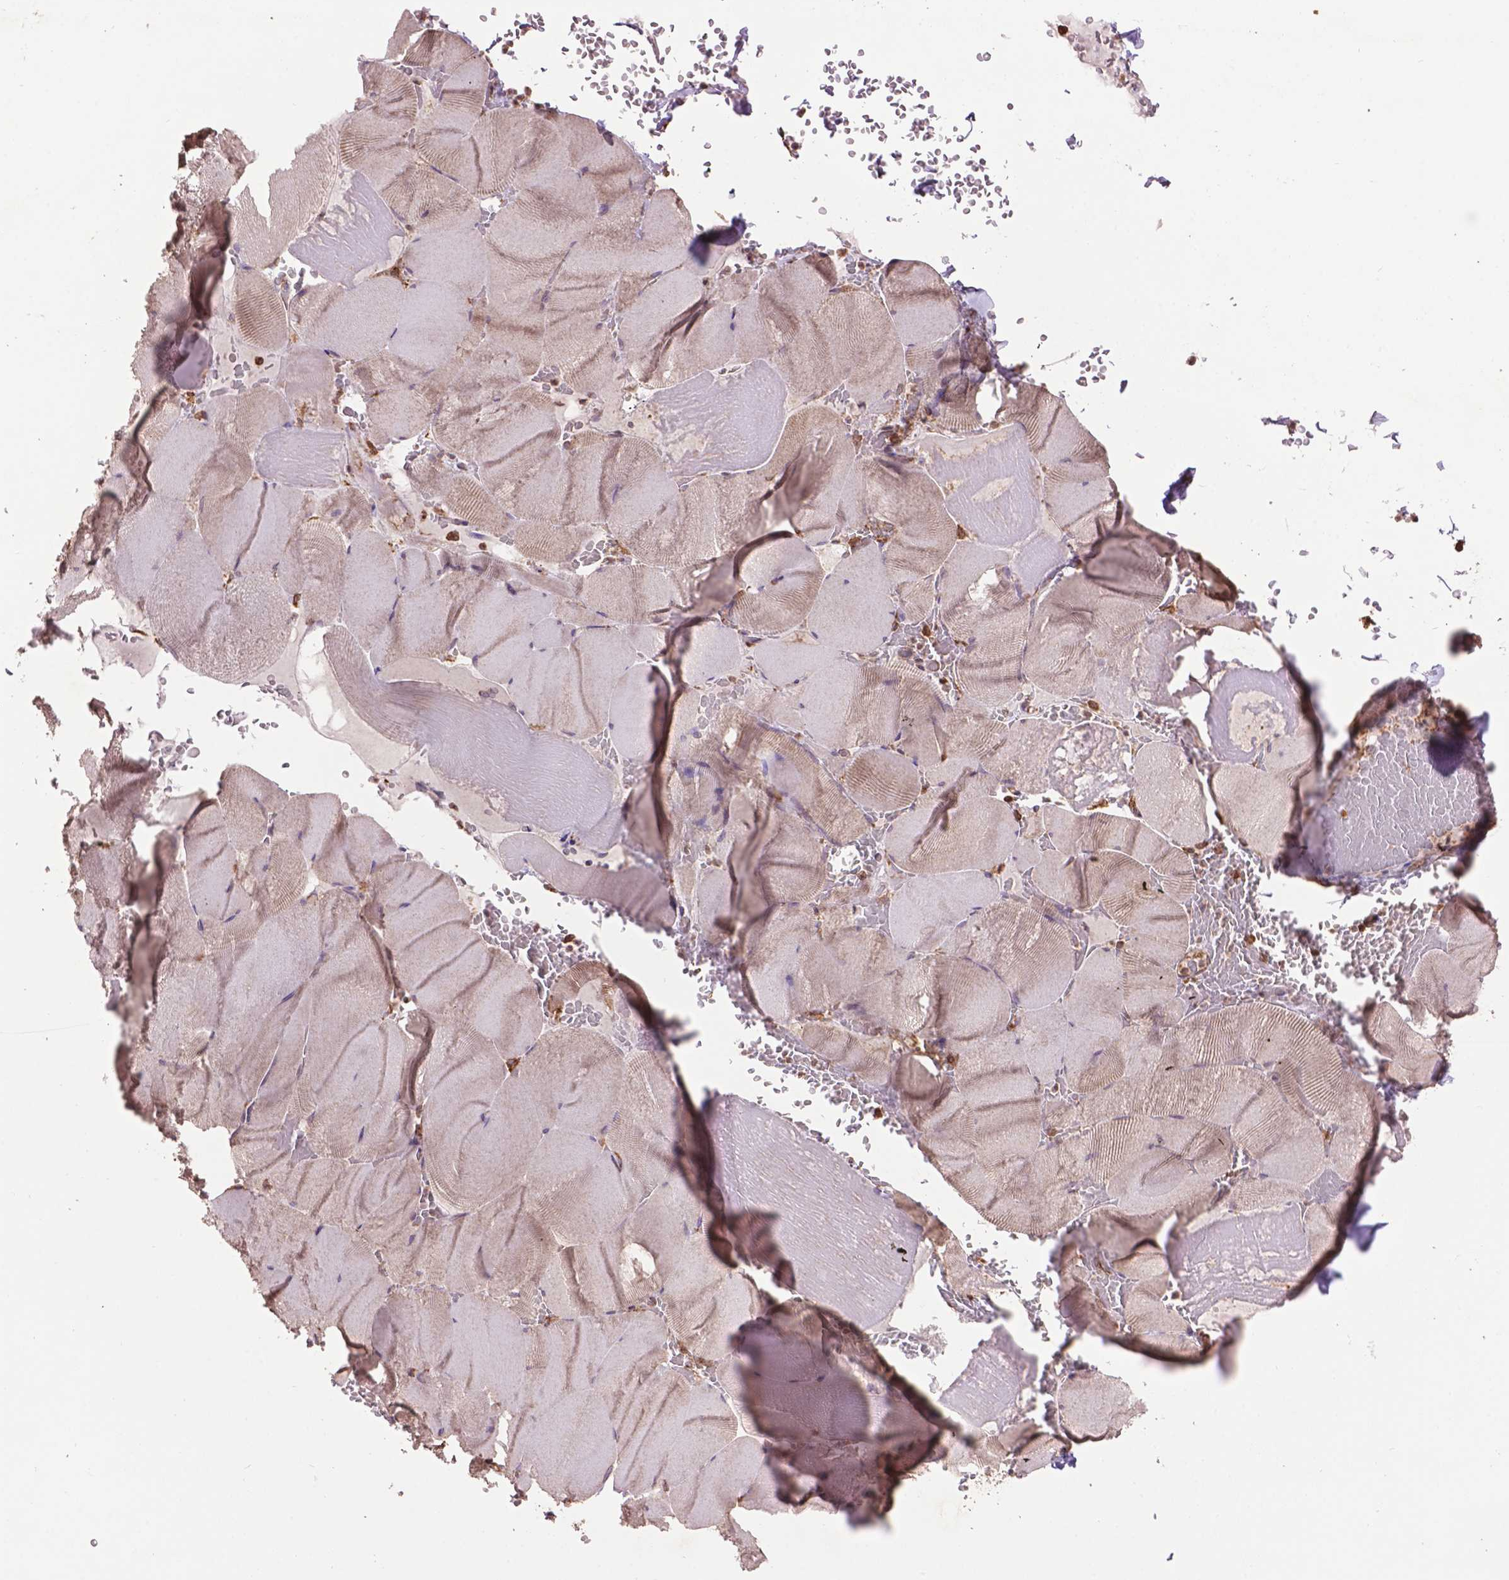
{"staining": {"intensity": "weak", "quantity": "25%-75%", "location": "cytoplasmic/membranous"}, "tissue": "skeletal muscle", "cell_type": "Myocytes", "image_type": "normal", "snomed": [{"axis": "morphology", "description": "Normal tissue, NOS"}, {"axis": "topography", "description": "Skeletal muscle"}], "caption": "Skeletal muscle stained with immunohistochemistry reveals weak cytoplasmic/membranous positivity in about 25%-75% of myocytes.", "gene": "PPP2R5E", "patient": {"sex": "male", "age": 56}}